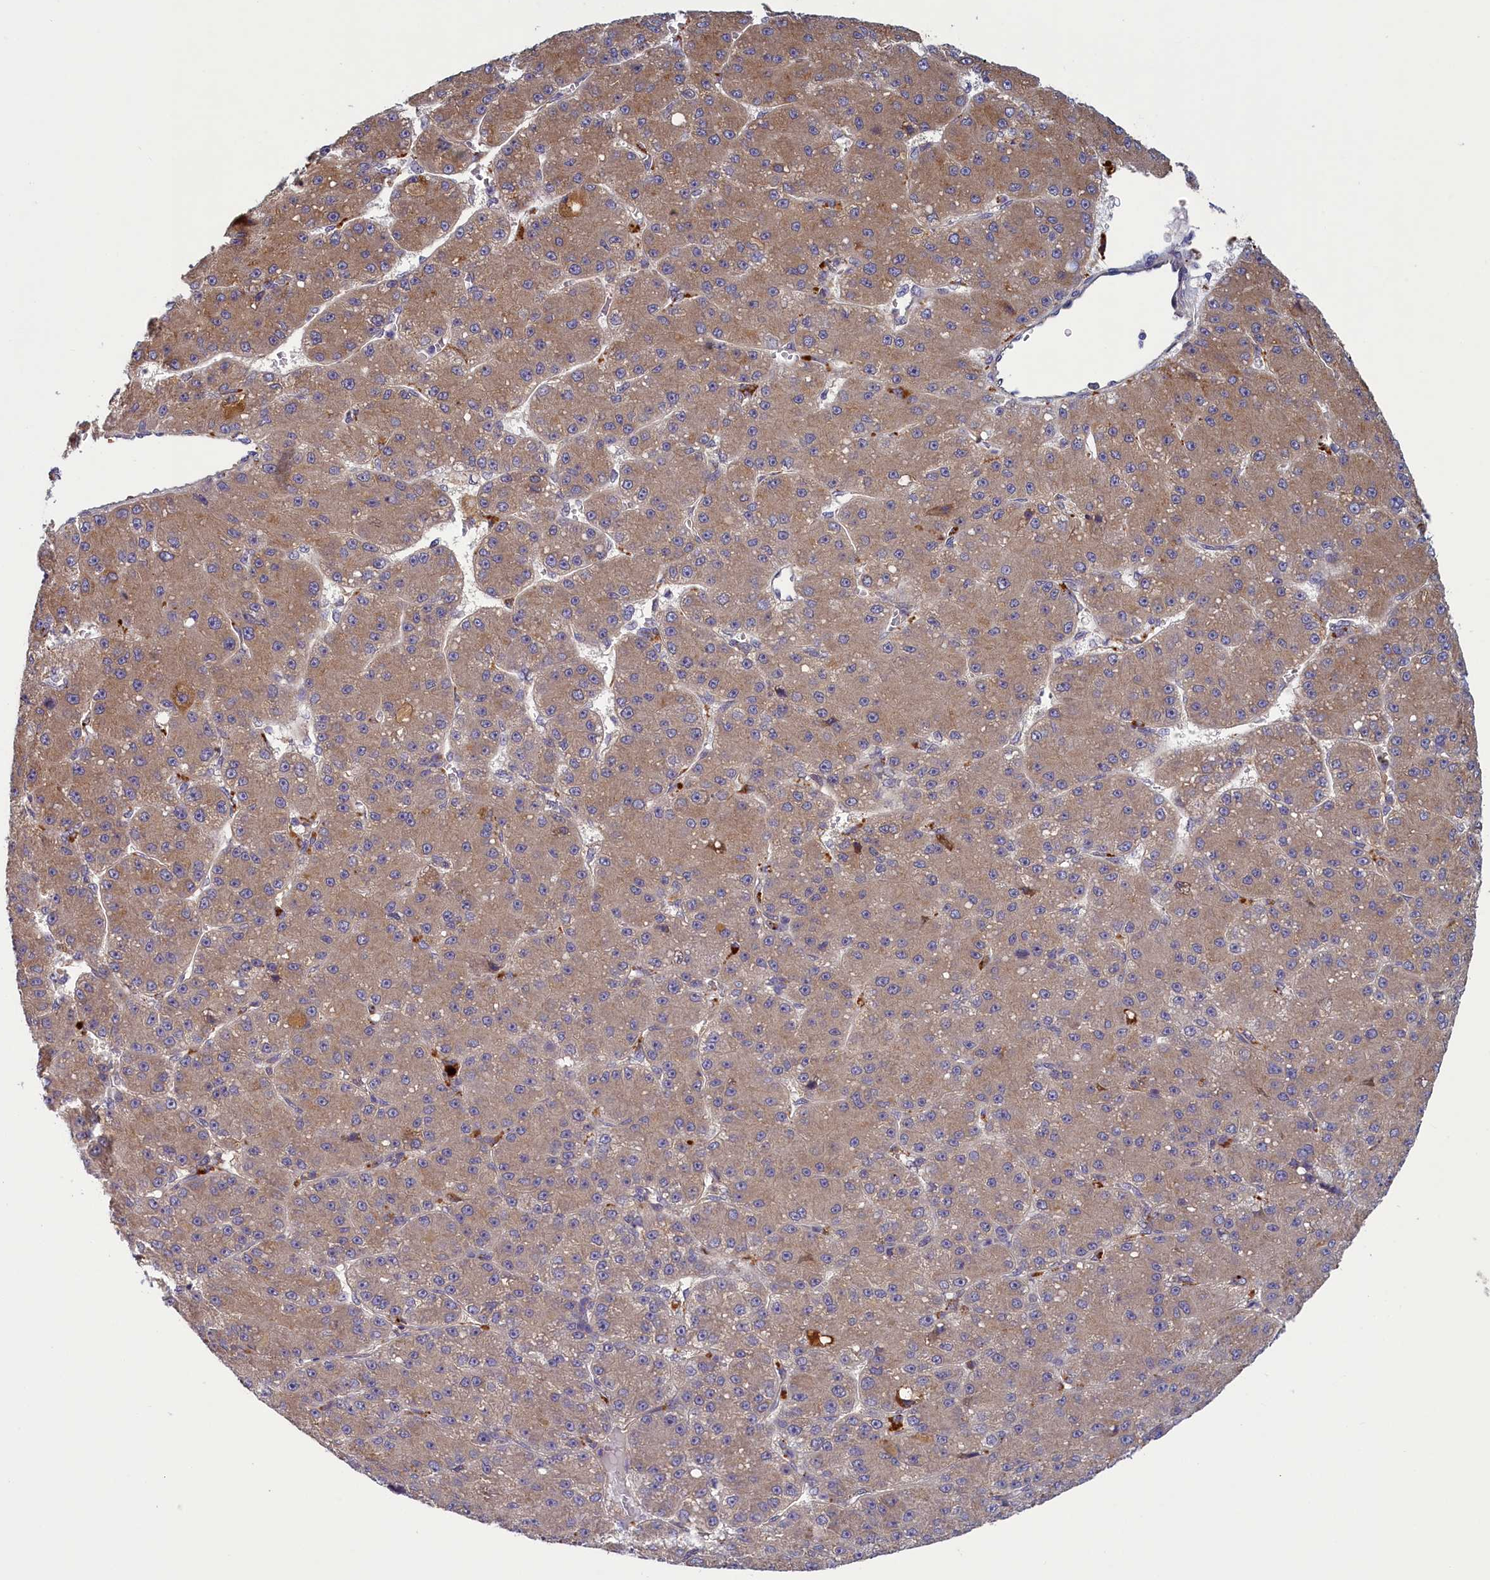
{"staining": {"intensity": "moderate", "quantity": ">75%", "location": "cytoplasmic/membranous"}, "tissue": "liver cancer", "cell_type": "Tumor cells", "image_type": "cancer", "snomed": [{"axis": "morphology", "description": "Carcinoma, Hepatocellular, NOS"}, {"axis": "topography", "description": "Liver"}], "caption": "Protein staining shows moderate cytoplasmic/membranous positivity in about >75% of tumor cells in liver cancer.", "gene": "NUBP1", "patient": {"sex": "male", "age": 67}}